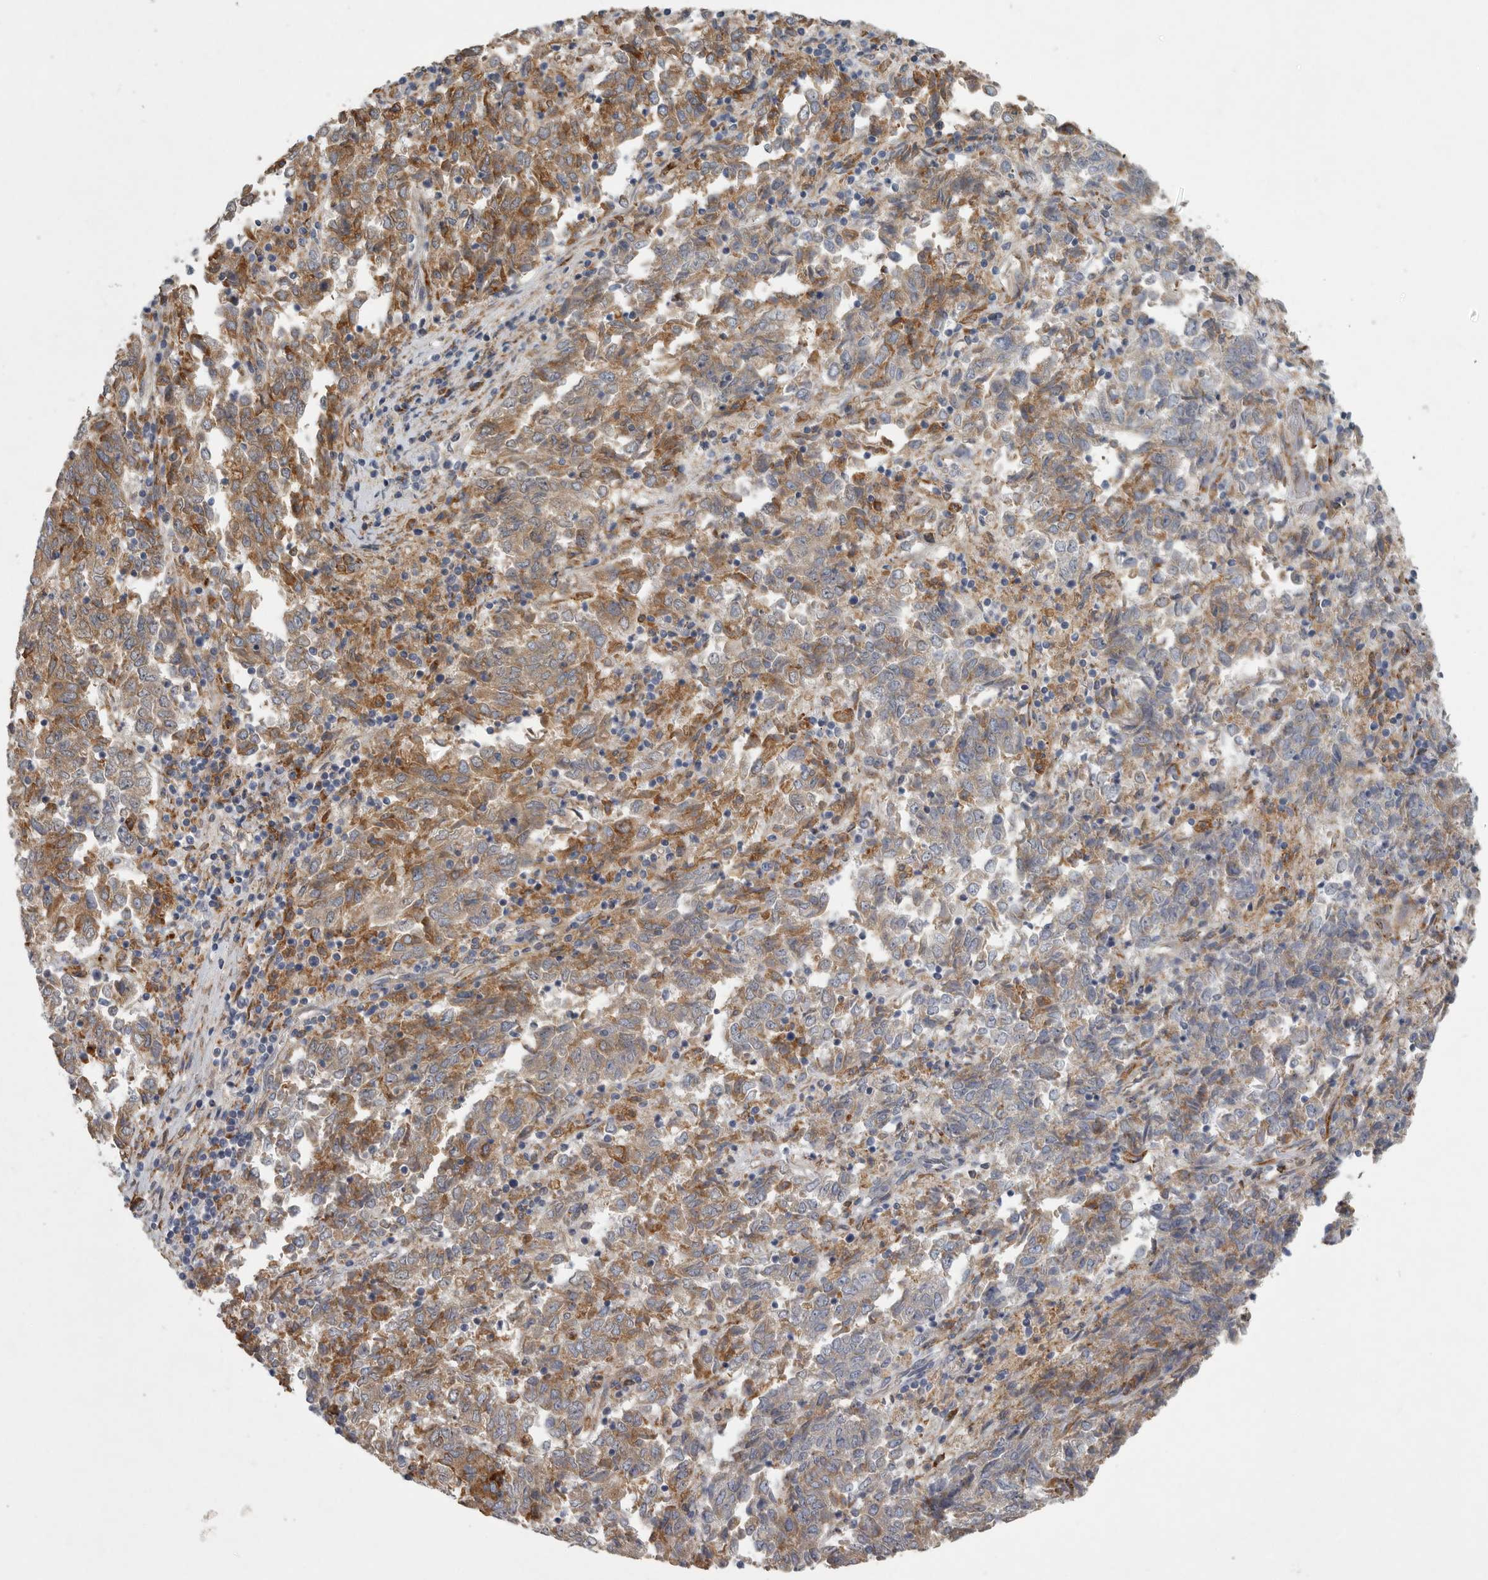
{"staining": {"intensity": "weak", "quantity": ">75%", "location": "cytoplasmic/membranous"}, "tissue": "endometrial cancer", "cell_type": "Tumor cells", "image_type": "cancer", "snomed": [{"axis": "morphology", "description": "Adenocarcinoma, NOS"}, {"axis": "topography", "description": "Endometrium"}], "caption": "Weak cytoplasmic/membranous protein staining is identified in approximately >75% of tumor cells in endometrial cancer (adenocarcinoma).", "gene": "MINPP1", "patient": {"sex": "female", "age": 80}}